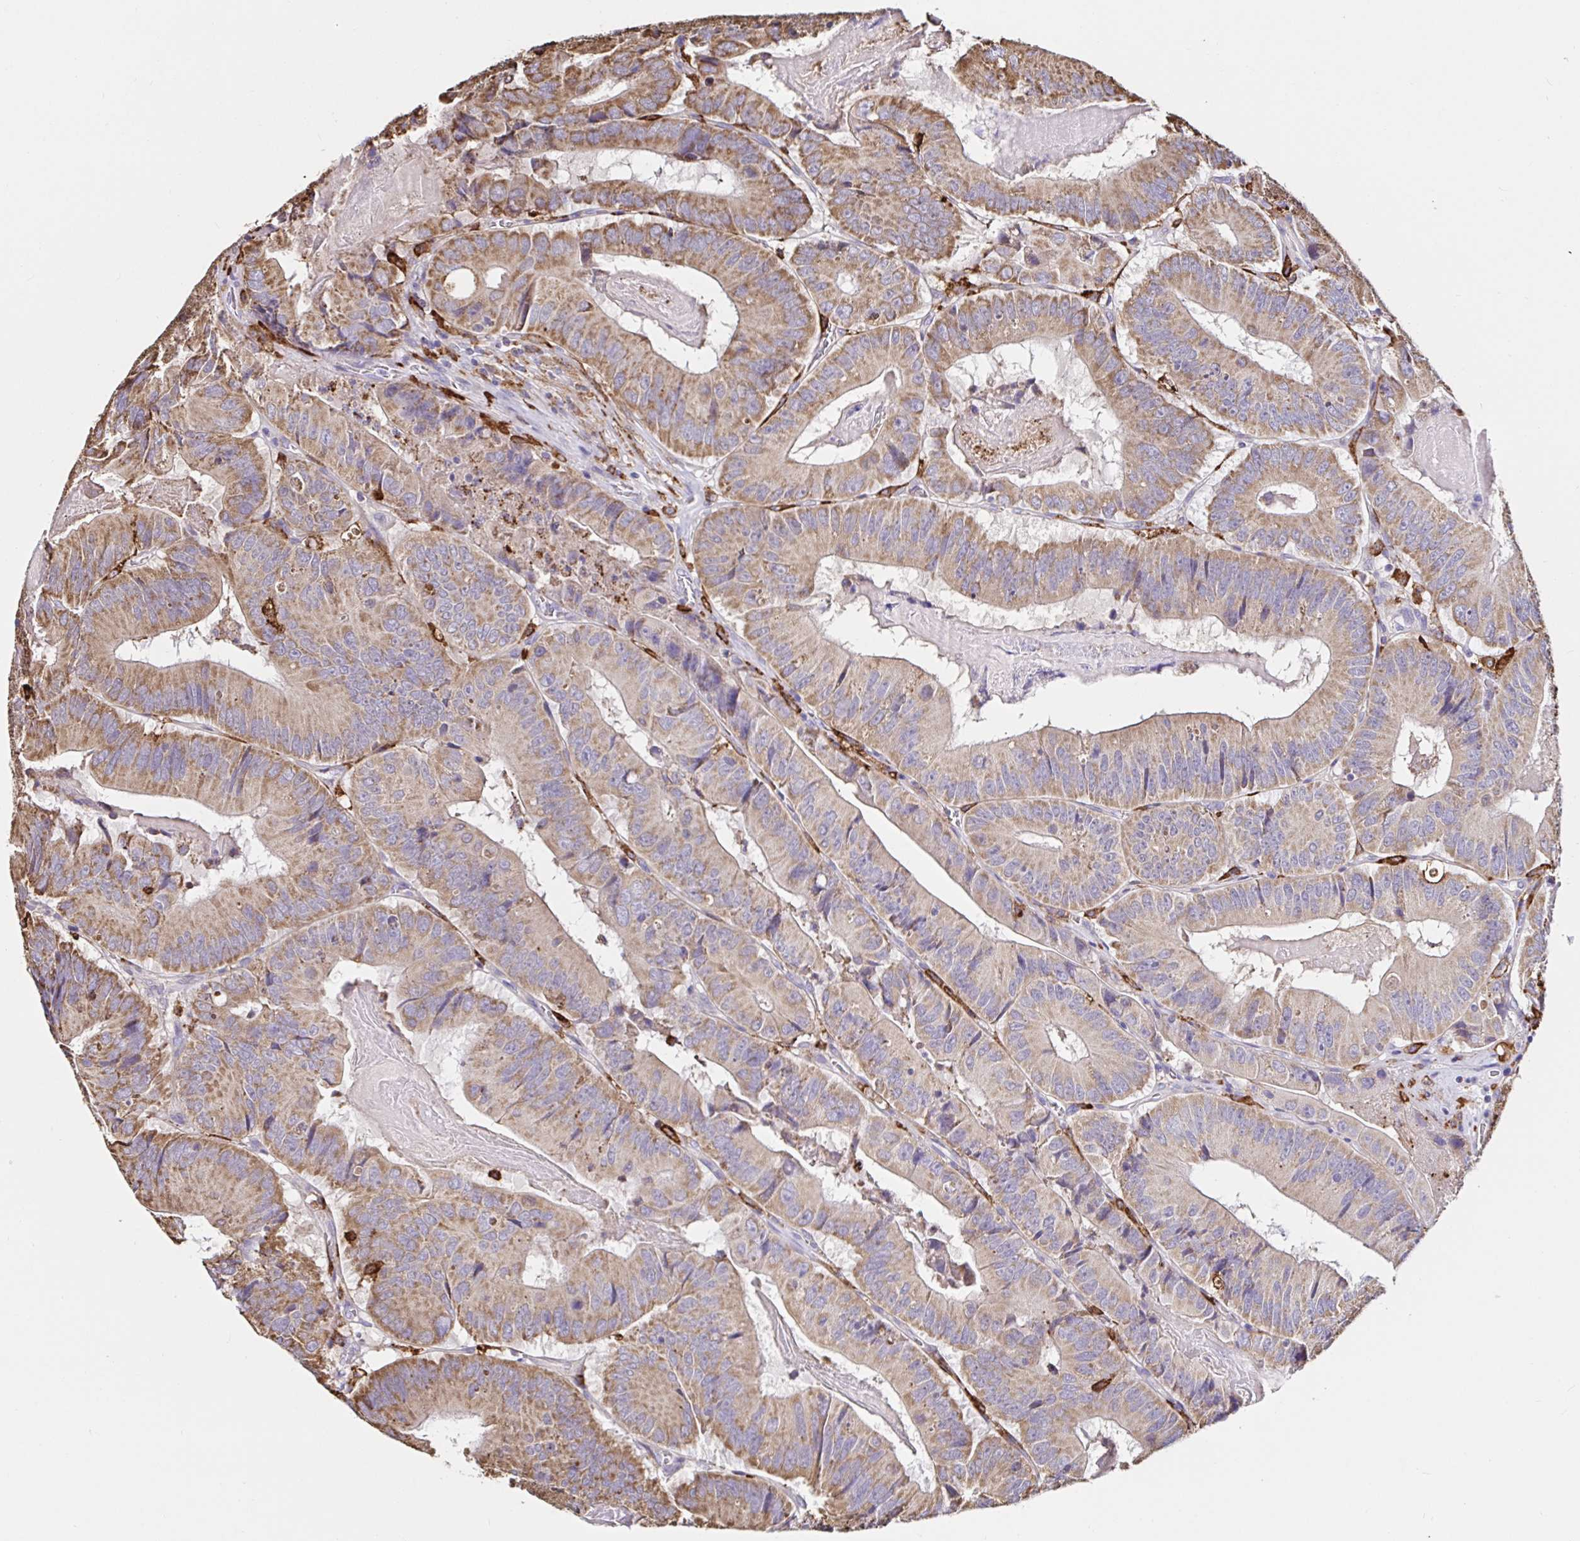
{"staining": {"intensity": "moderate", "quantity": ">75%", "location": "cytoplasmic/membranous"}, "tissue": "colorectal cancer", "cell_type": "Tumor cells", "image_type": "cancer", "snomed": [{"axis": "morphology", "description": "Adenocarcinoma, NOS"}, {"axis": "topography", "description": "Colon"}], "caption": "Human adenocarcinoma (colorectal) stained with a protein marker demonstrates moderate staining in tumor cells.", "gene": "MSR1", "patient": {"sex": "female", "age": 86}}